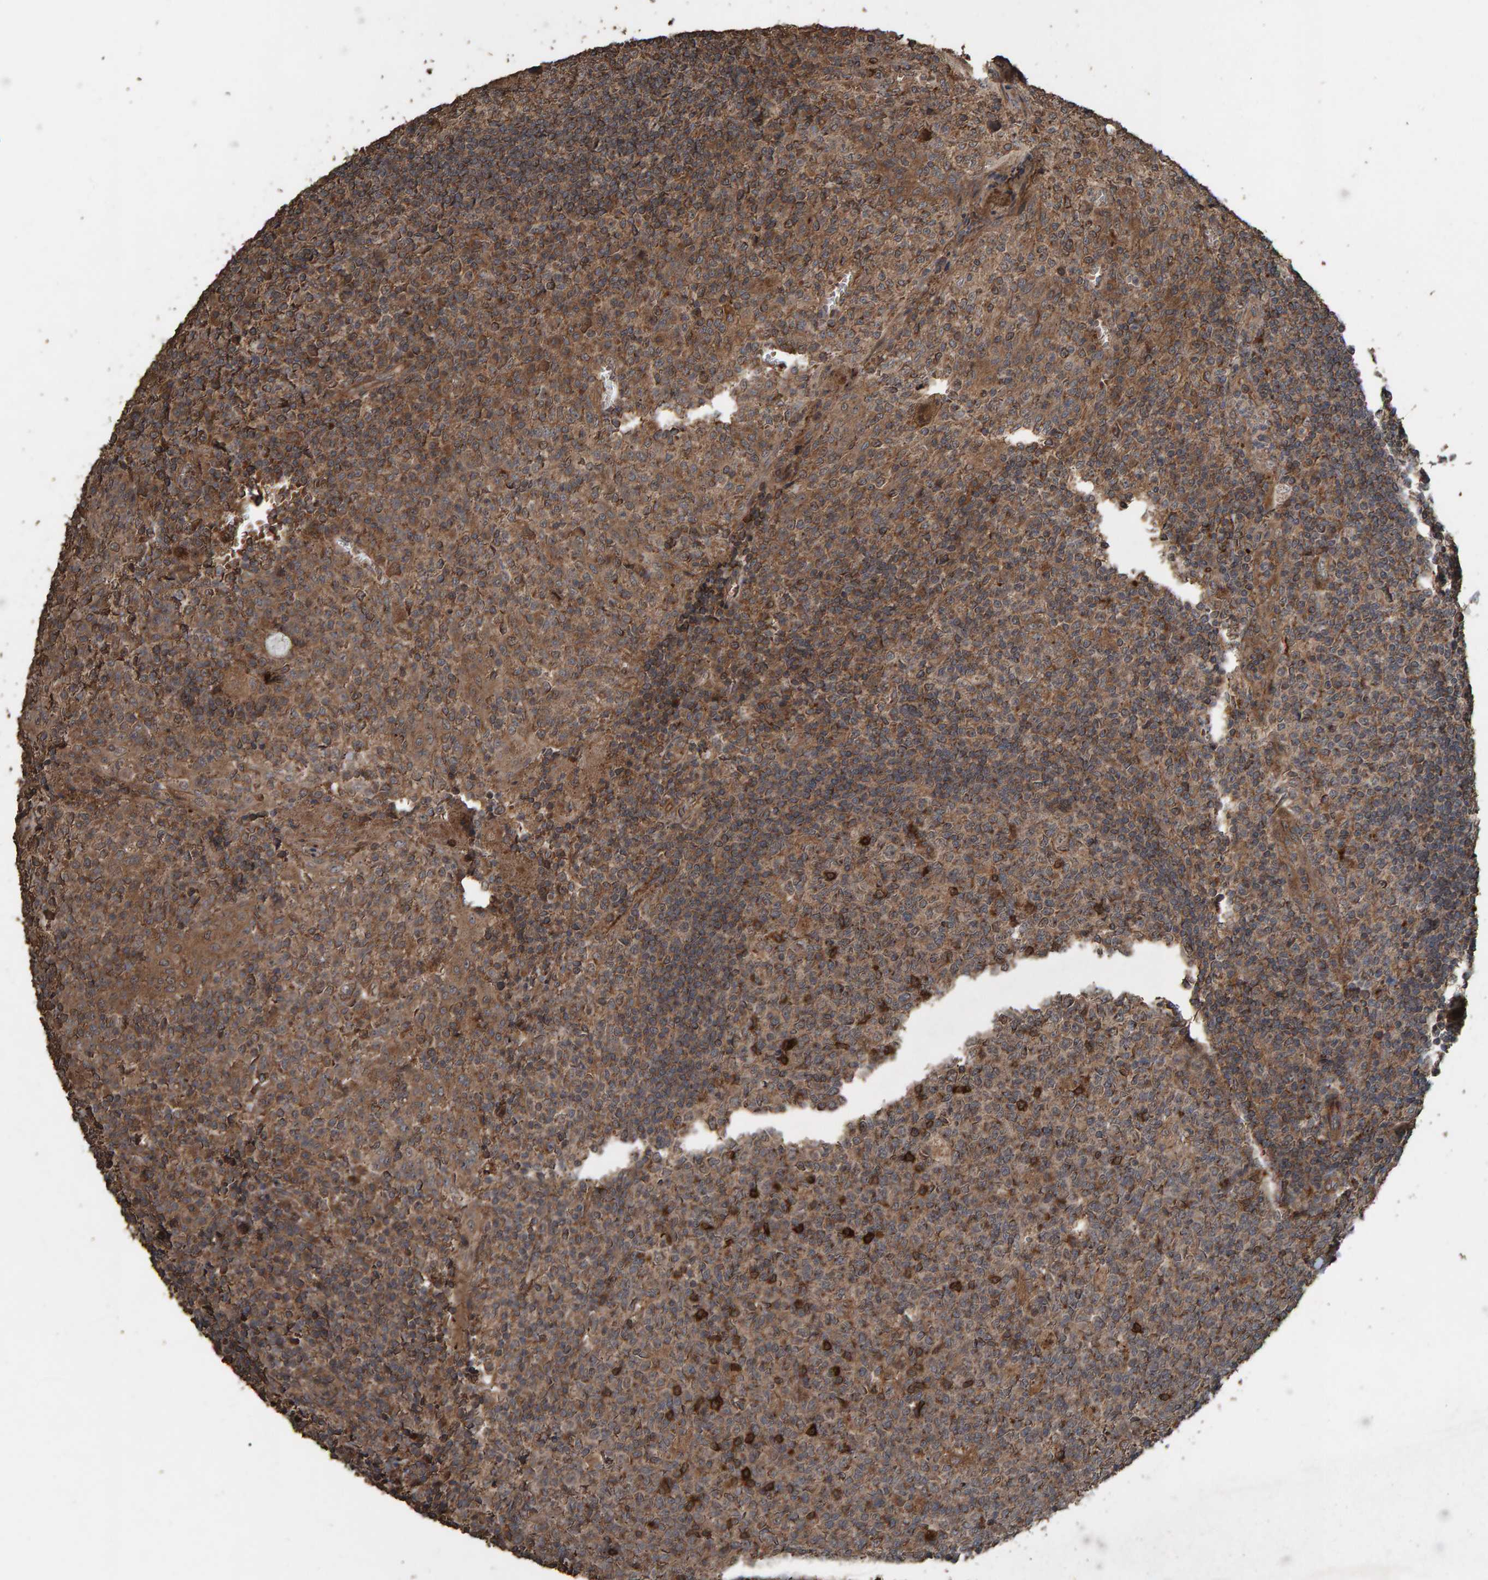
{"staining": {"intensity": "strong", "quantity": "<25%", "location": "cytoplasmic/membranous"}, "tissue": "tonsil", "cell_type": "Germinal center cells", "image_type": "normal", "snomed": [{"axis": "morphology", "description": "Normal tissue, NOS"}, {"axis": "topography", "description": "Tonsil"}], "caption": "High-power microscopy captured an immunohistochemistry image of benign tonsil, revealing strong cytoplasmic/membranous positivity in about <25% of germinal center cells.", "gene": "DUS1L", "patient": {"sex": "female", "age": 19}}